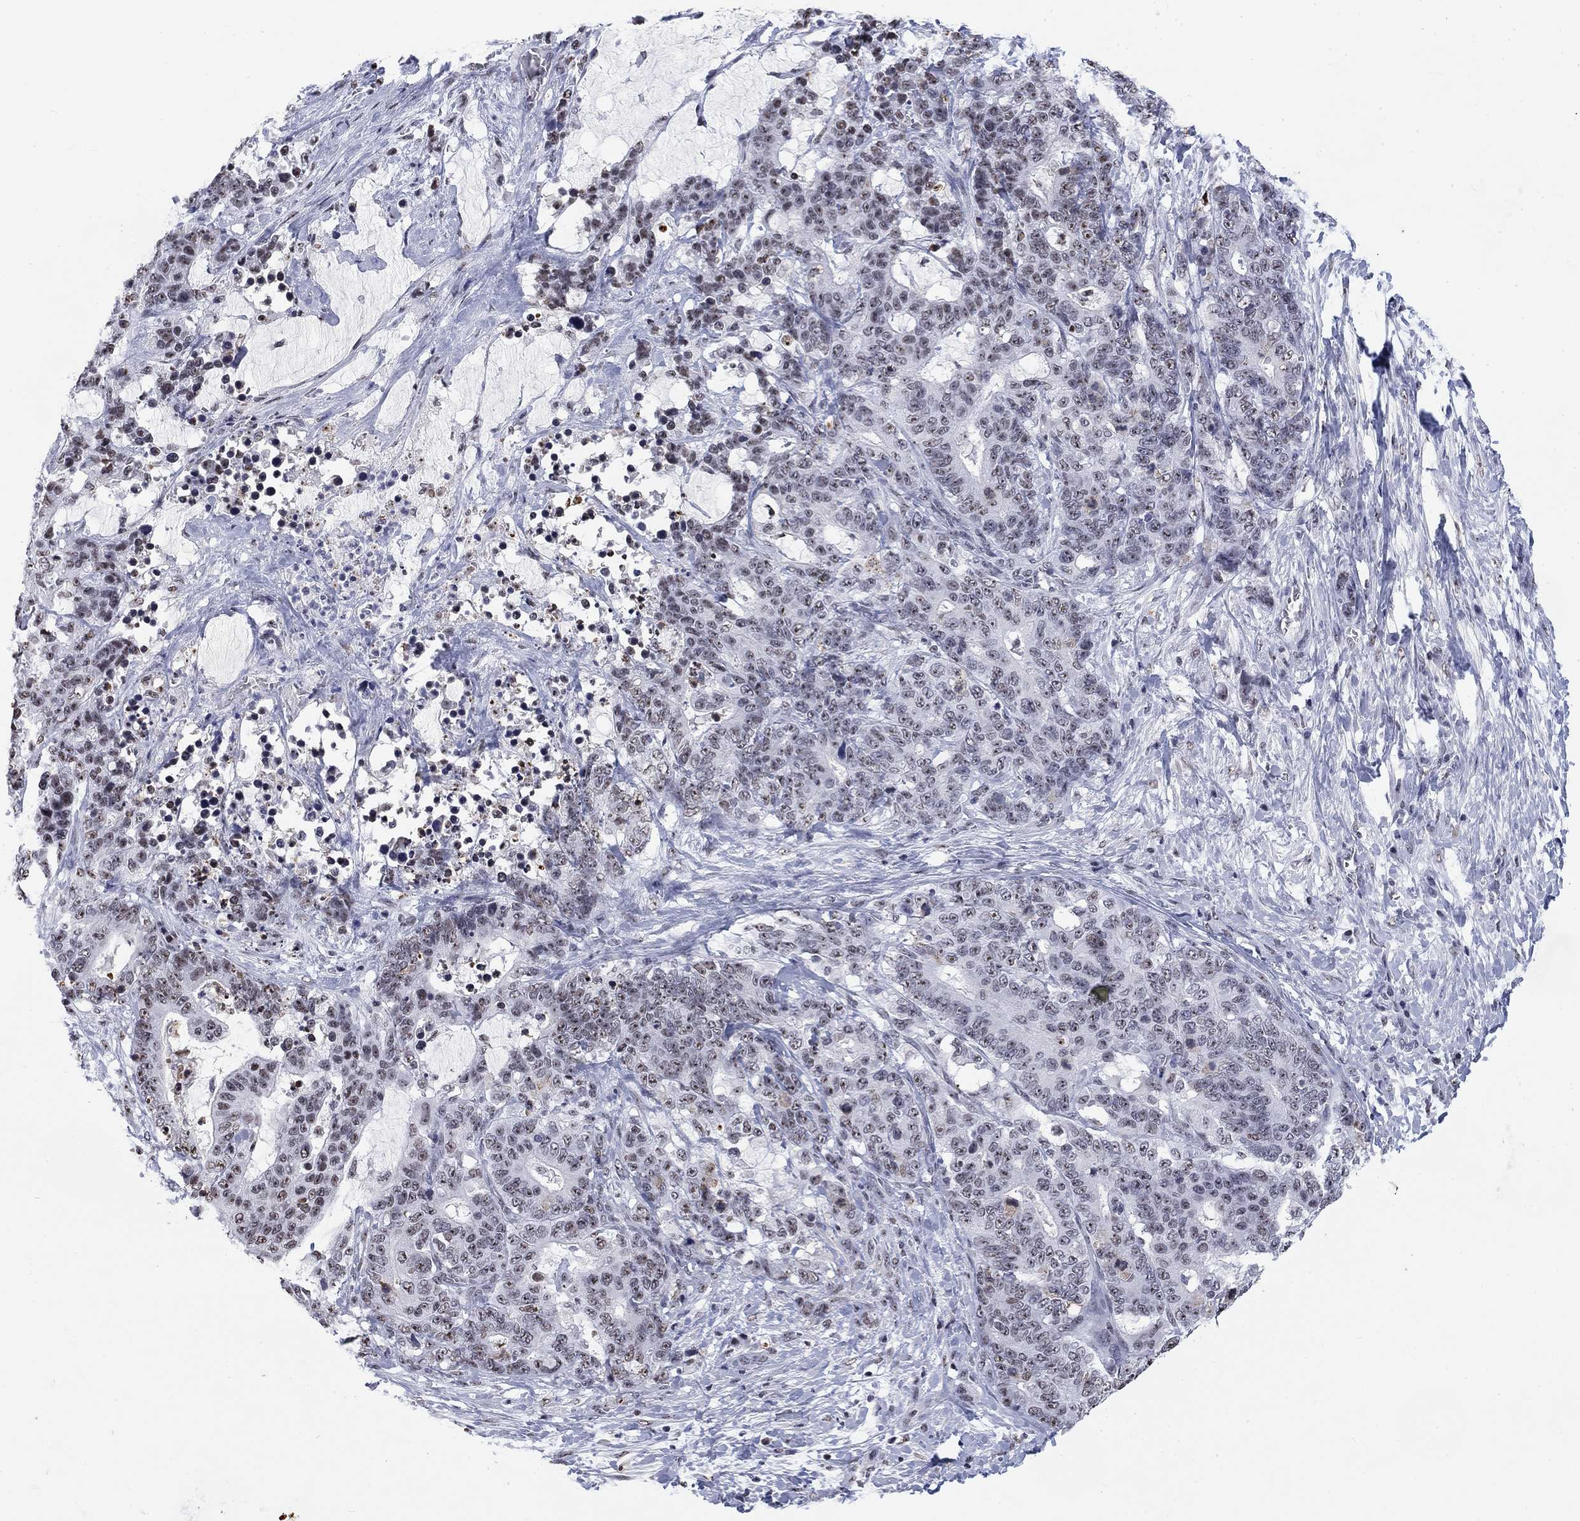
{"staining": {"intensity": "negative", "quantity": "none", "location": "none"}, "tissue": "stomach cancer", "cell_type": "Tumor cells", "image_type": "cancer", "snomed": [{"axis": "morphology", "description": "Normal tissue, NOS"}, {"axis": "morphology", "description": "Adenocarcinoma, NOS"}, {"axis": "topography", "description": "Stomach"}], "caption": "An immunohistochemistry photomicrograph of adenocarcinoma (stomach) is shown. There is no staining in tumor cells of adenocarcinoma (stomach).", "gene": "CSRNP3", "patient": {"sex": "female", "age": 64}}